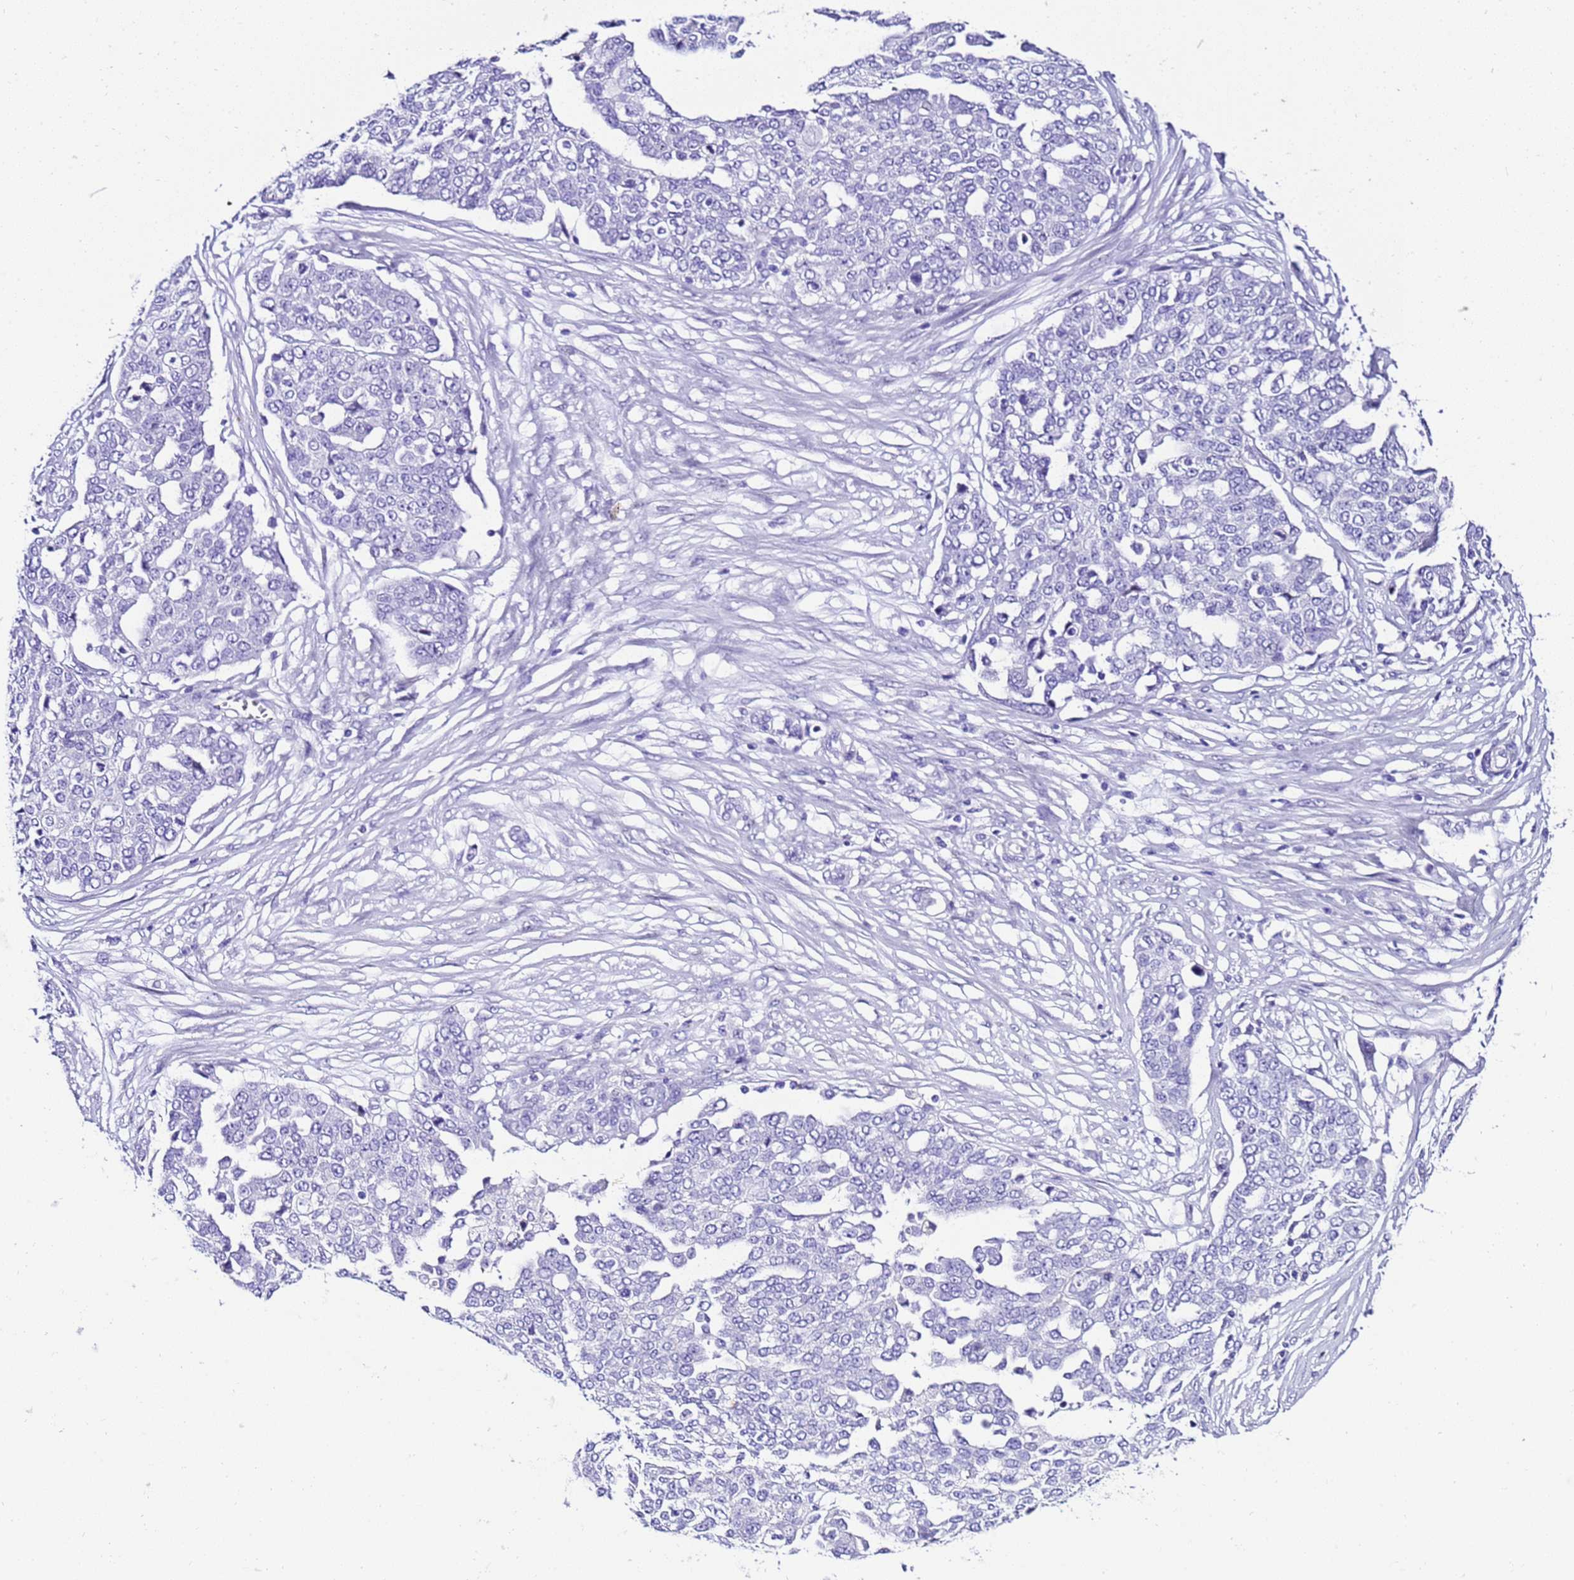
{"staining": {"intensity": "negative", "quantity": "none", "location": "none"}, "tissue": "ovarian cancer", "cell_type": "Tumor cells", "image_type": "cancer", "snomed": [{"axis": "morphology", "description": "Cystadenocarcinoma, serous, NOS"}, {"axis": "topography", "description": "Soft tissue"}, {"axis": "topography", "description": "Ovary"}], "caption": "This is an IHC photomicrograph of ovarian serous cystadenocarcinoma. There is no staining in tumor cells.", "gene": "ZNF417", "patient": {"sex": "female", "age": 57}}